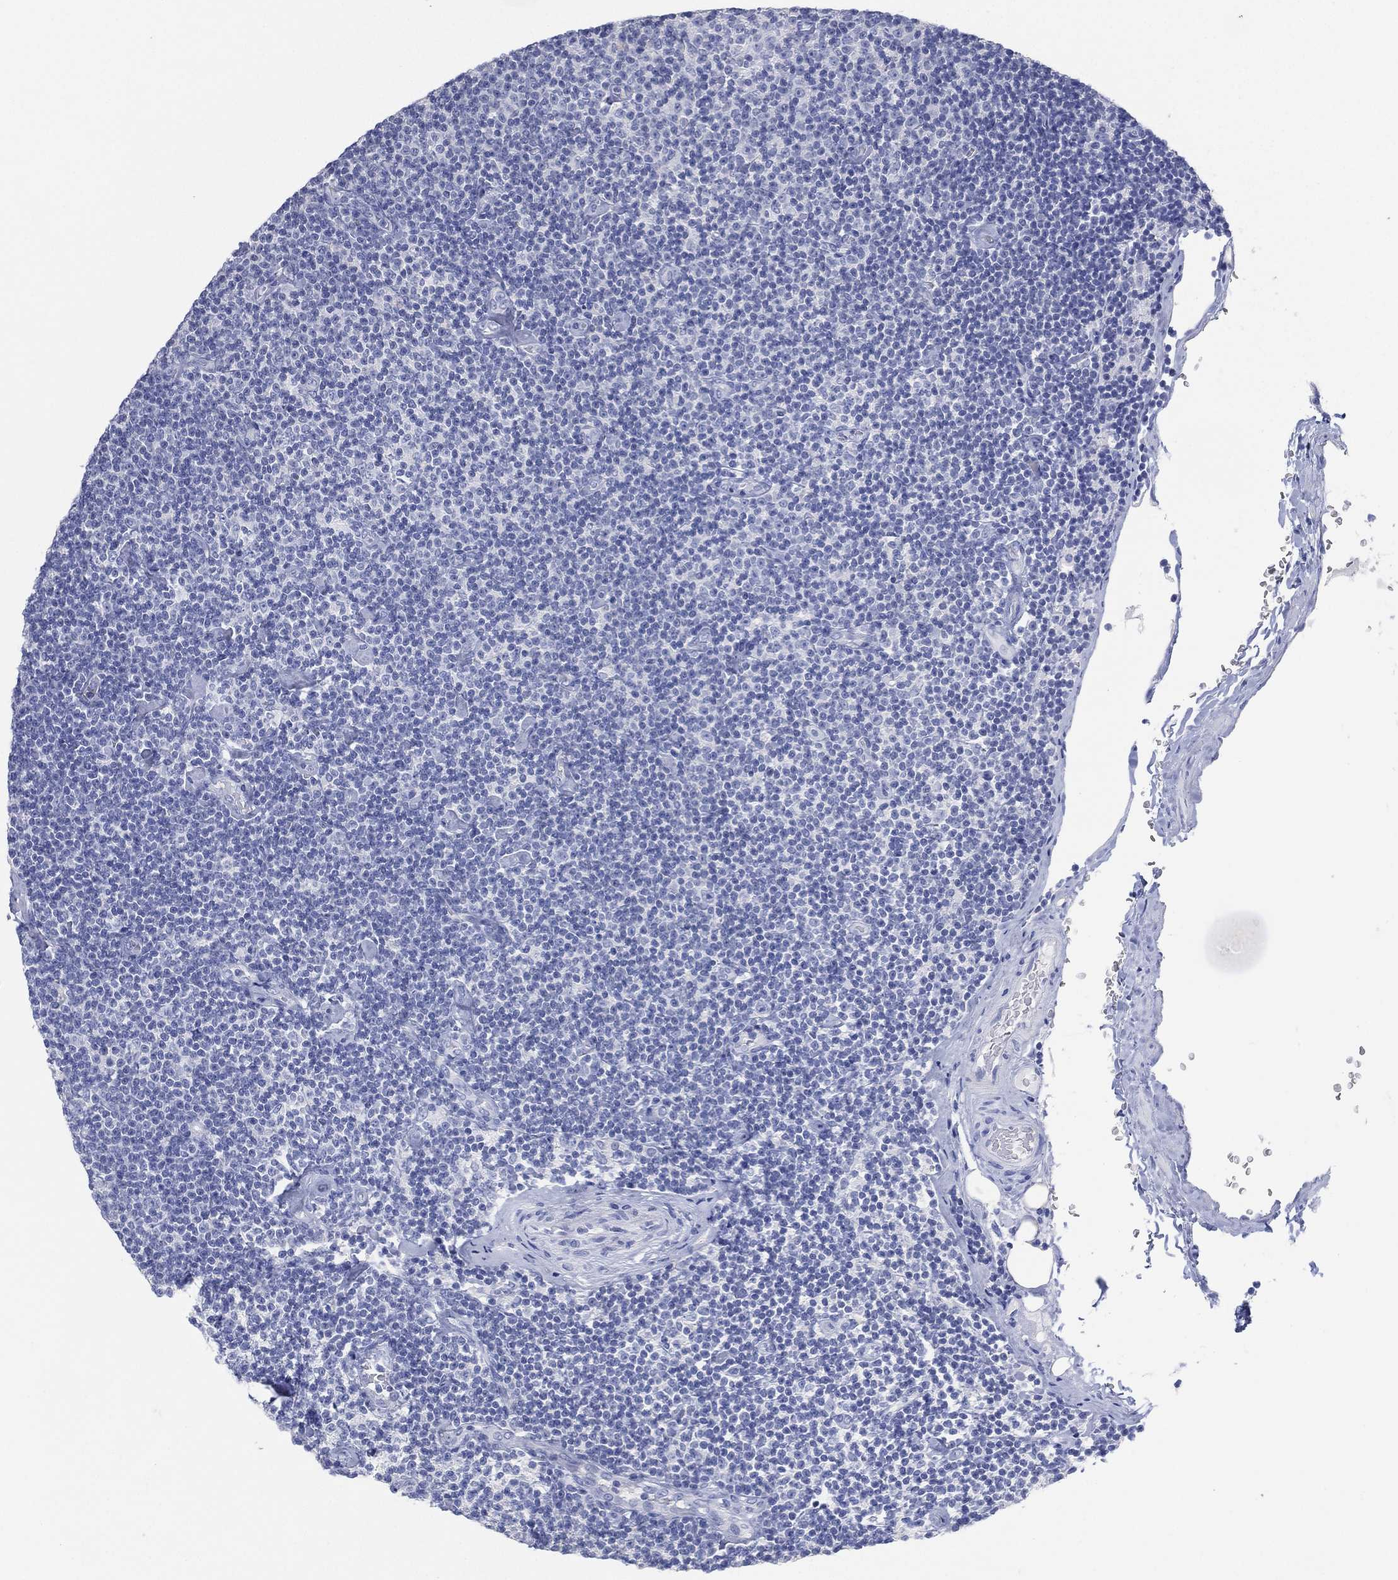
{"staining": {"intensity": "negative", "quantity": "none", "location": "none"}, "tissue": "lymphoma", "cell_type": "Tumor cells", "image_type": "cancer", "snomed": [{"axis": "morphology", "description": "Malignant lymphoma, non-Hodgkin's type, Low grade"}, {"axis": "topography", "description": "Lymph node"}], "caption": "Immunohistochemical staining of lymphoma exhibits no significant staining in tumor cells.", "gene": "FMO1", "patient": {"sex": "male", "age": 81}}